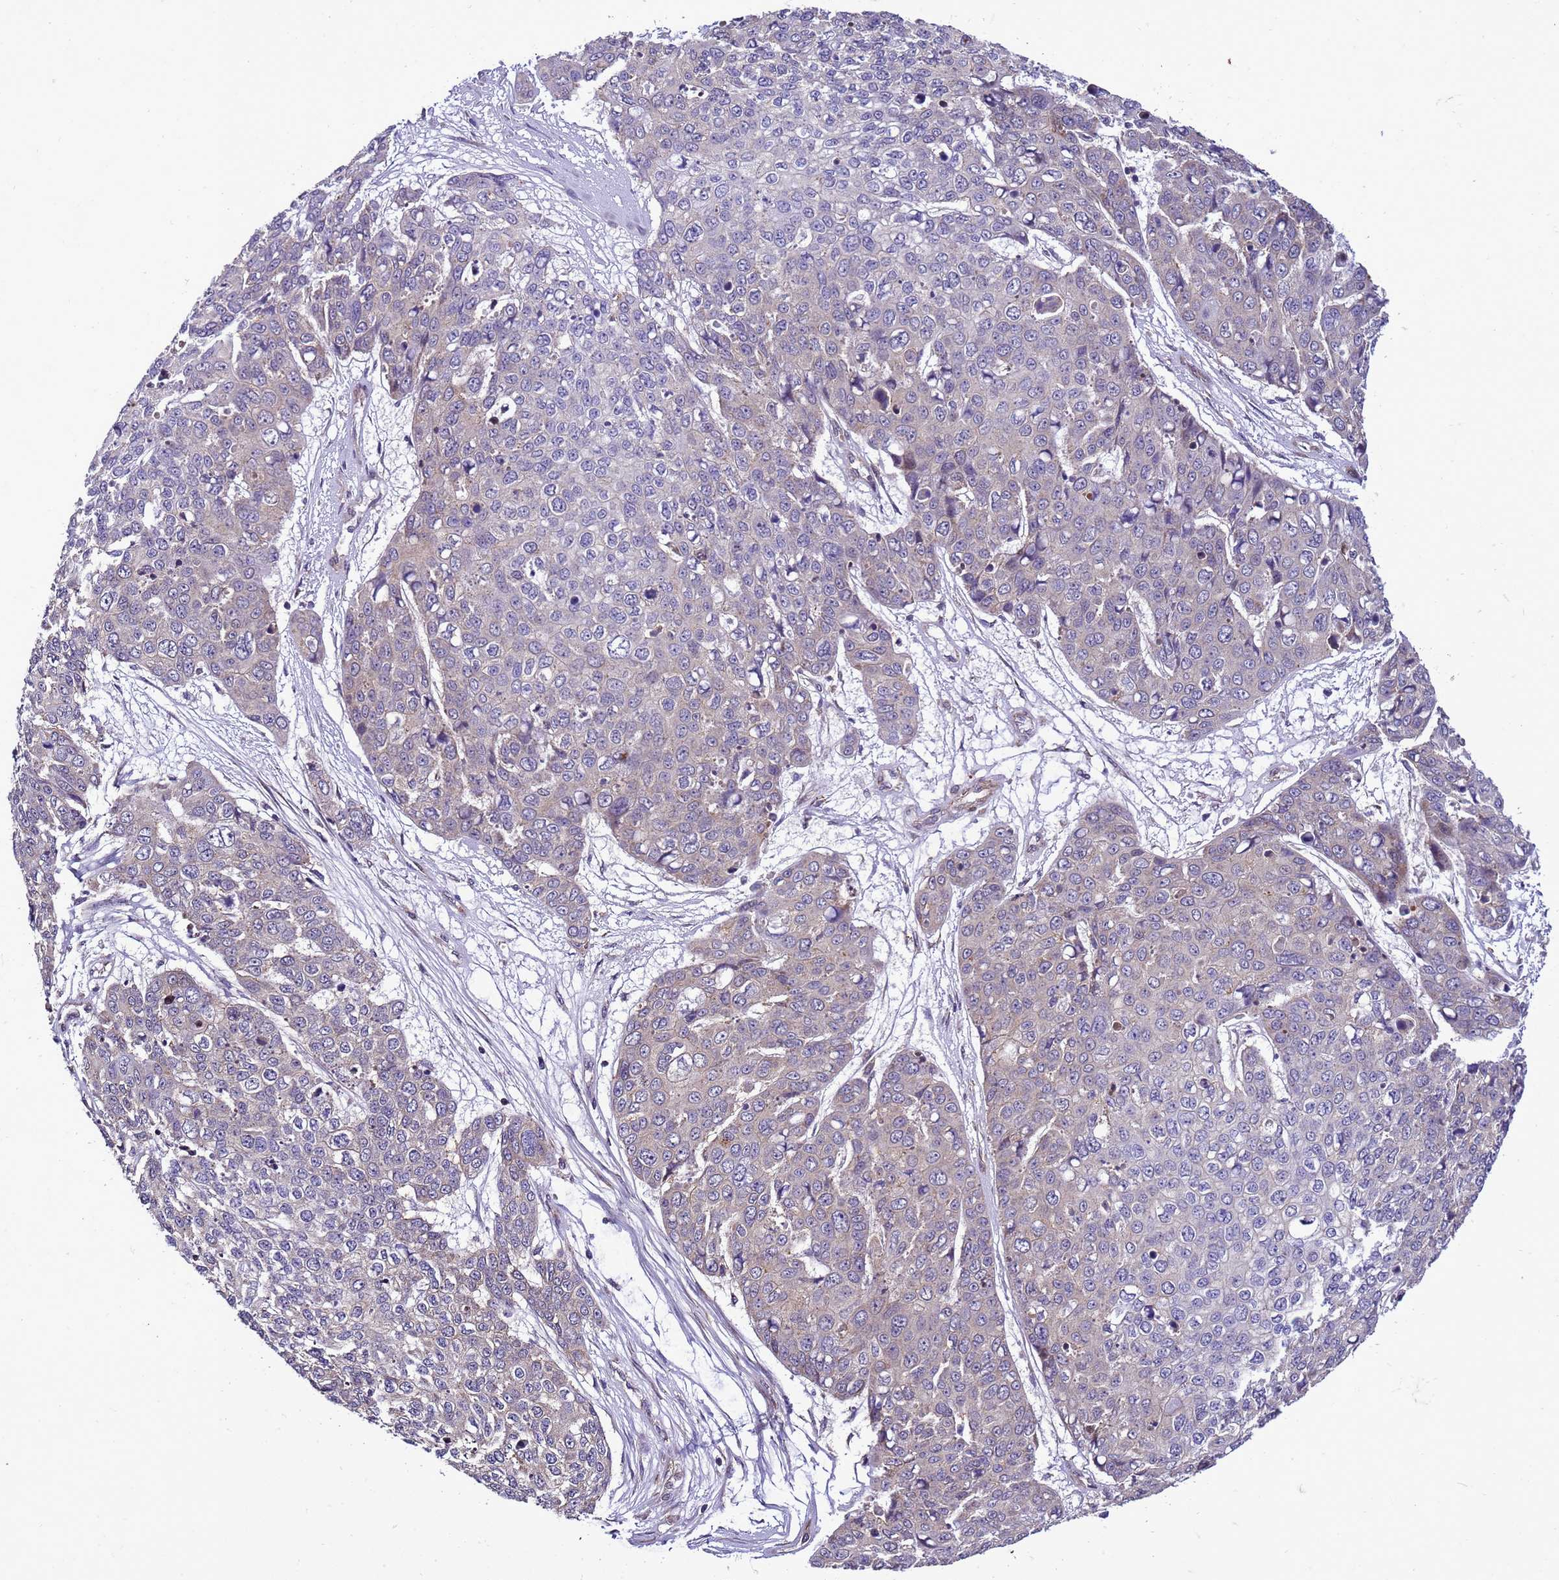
{"staining": {"intensity": "negative", "quantity": "none", "location": "none"}, "tissue": "skin cancer", "cell_type": "Tumor cells", "image_type": "cancer", "snomed": [{"axis": "morphology", "description": "Squamous cell carcinoma, NOS"}, {"axis": "topography", "description": "Skin"}], "caption": "Tumor cells are negative for brown protein staining in skin squamous cell carcinoma.", "gene": "GEN1", "patient": {"sex": "male", "age": 71}}